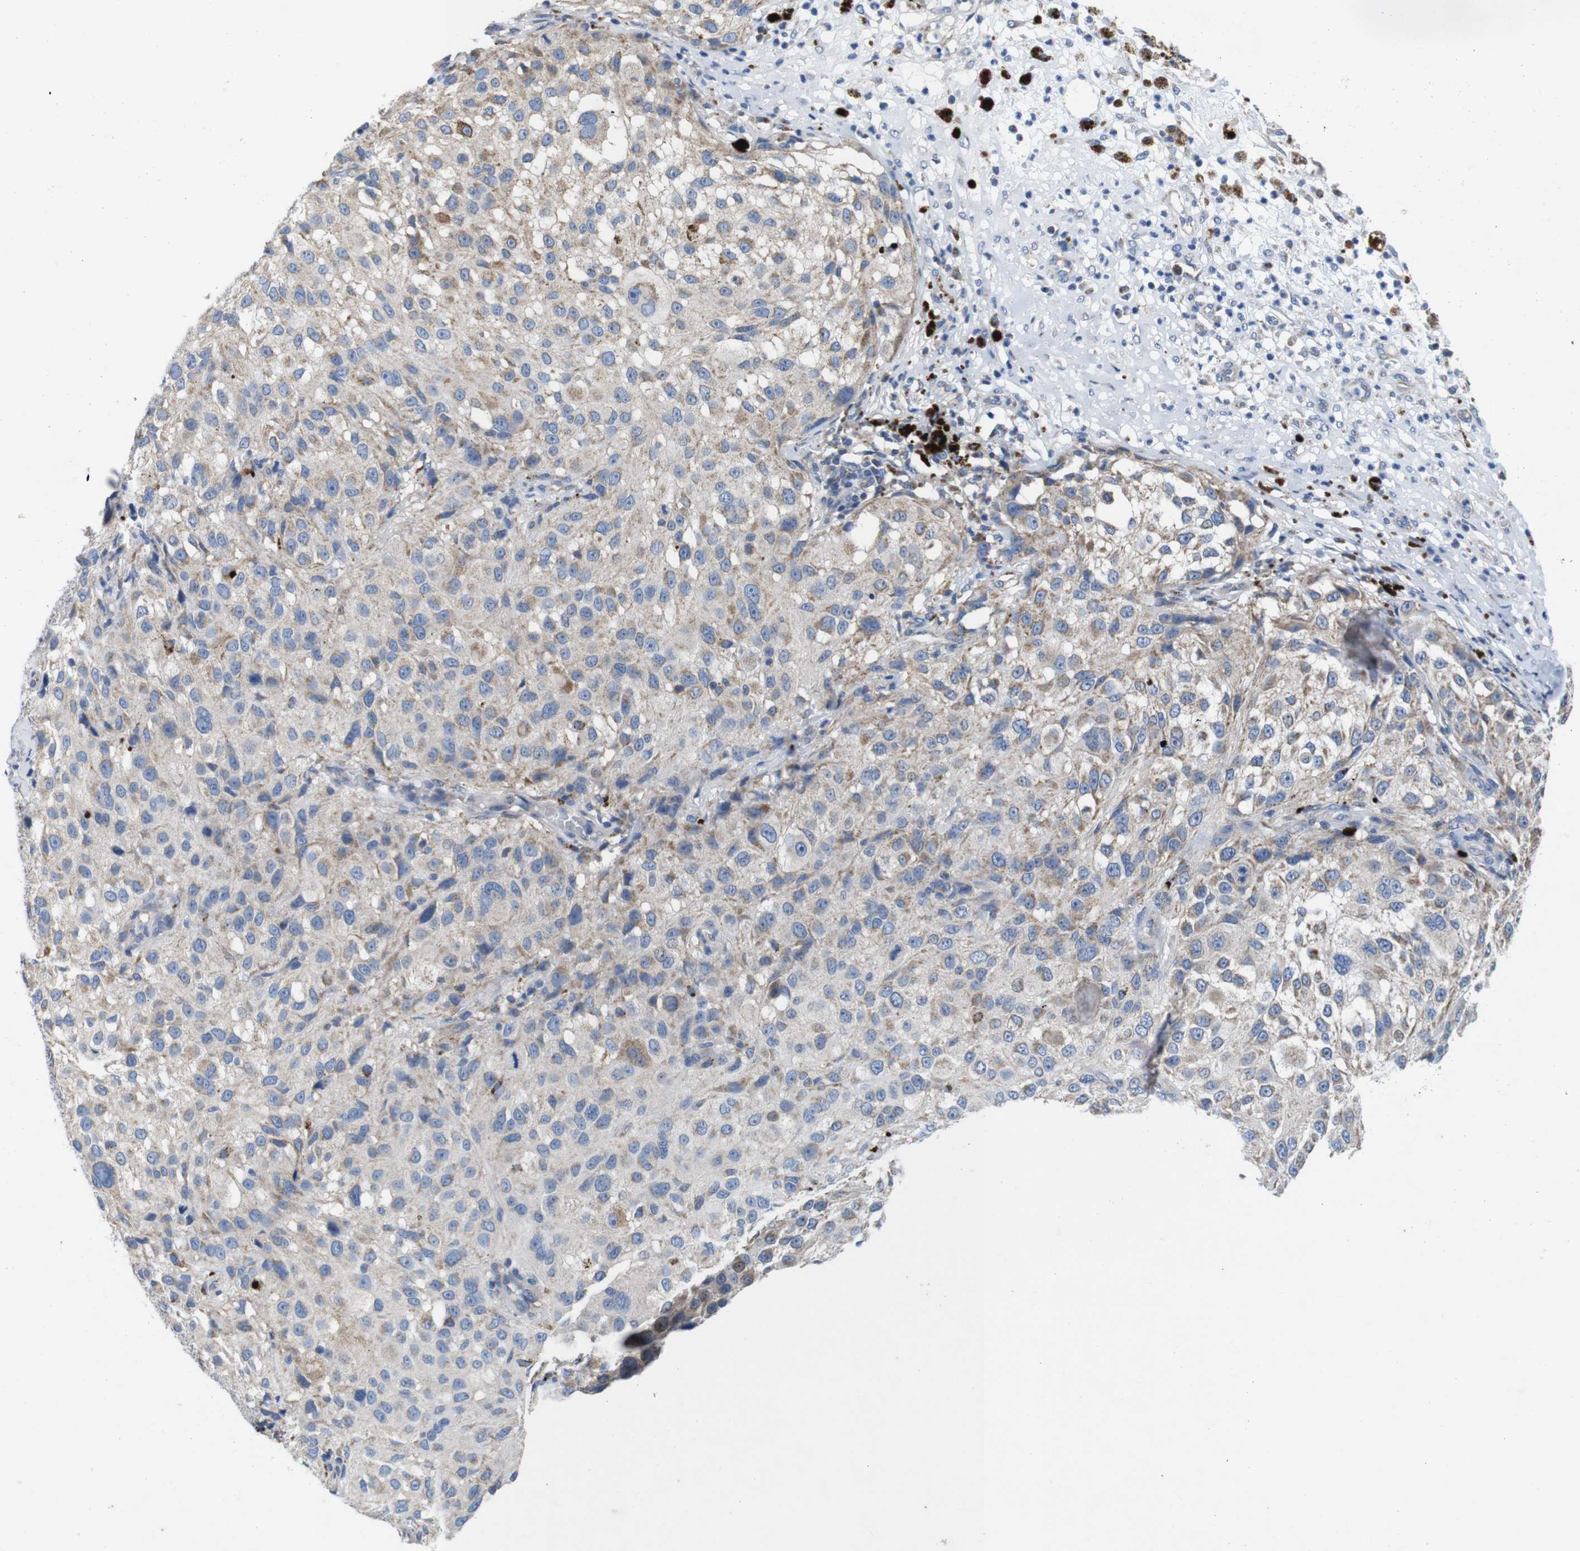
{"staining": {"intensity": "weak", "quantity": "<25%", "location": "cytoplasmic/membranous"}, "tissue": "melanoma", "cell_type": "Tumor cells", "image_type": "cancer", "snomed": [{"axis": "morphology", "description": "Necrosis, NOS"}, {"axis": "morphology", "description": "Malignant melanoma, NOS"}, {"axis": "topography", "description": "Skin"}], "caption": "The photomicrograph demonstrates no staining of tumor cells in malignant melanoma.", "gene": "F2RL1", "patient": {"sex": "female", "age": 87}}